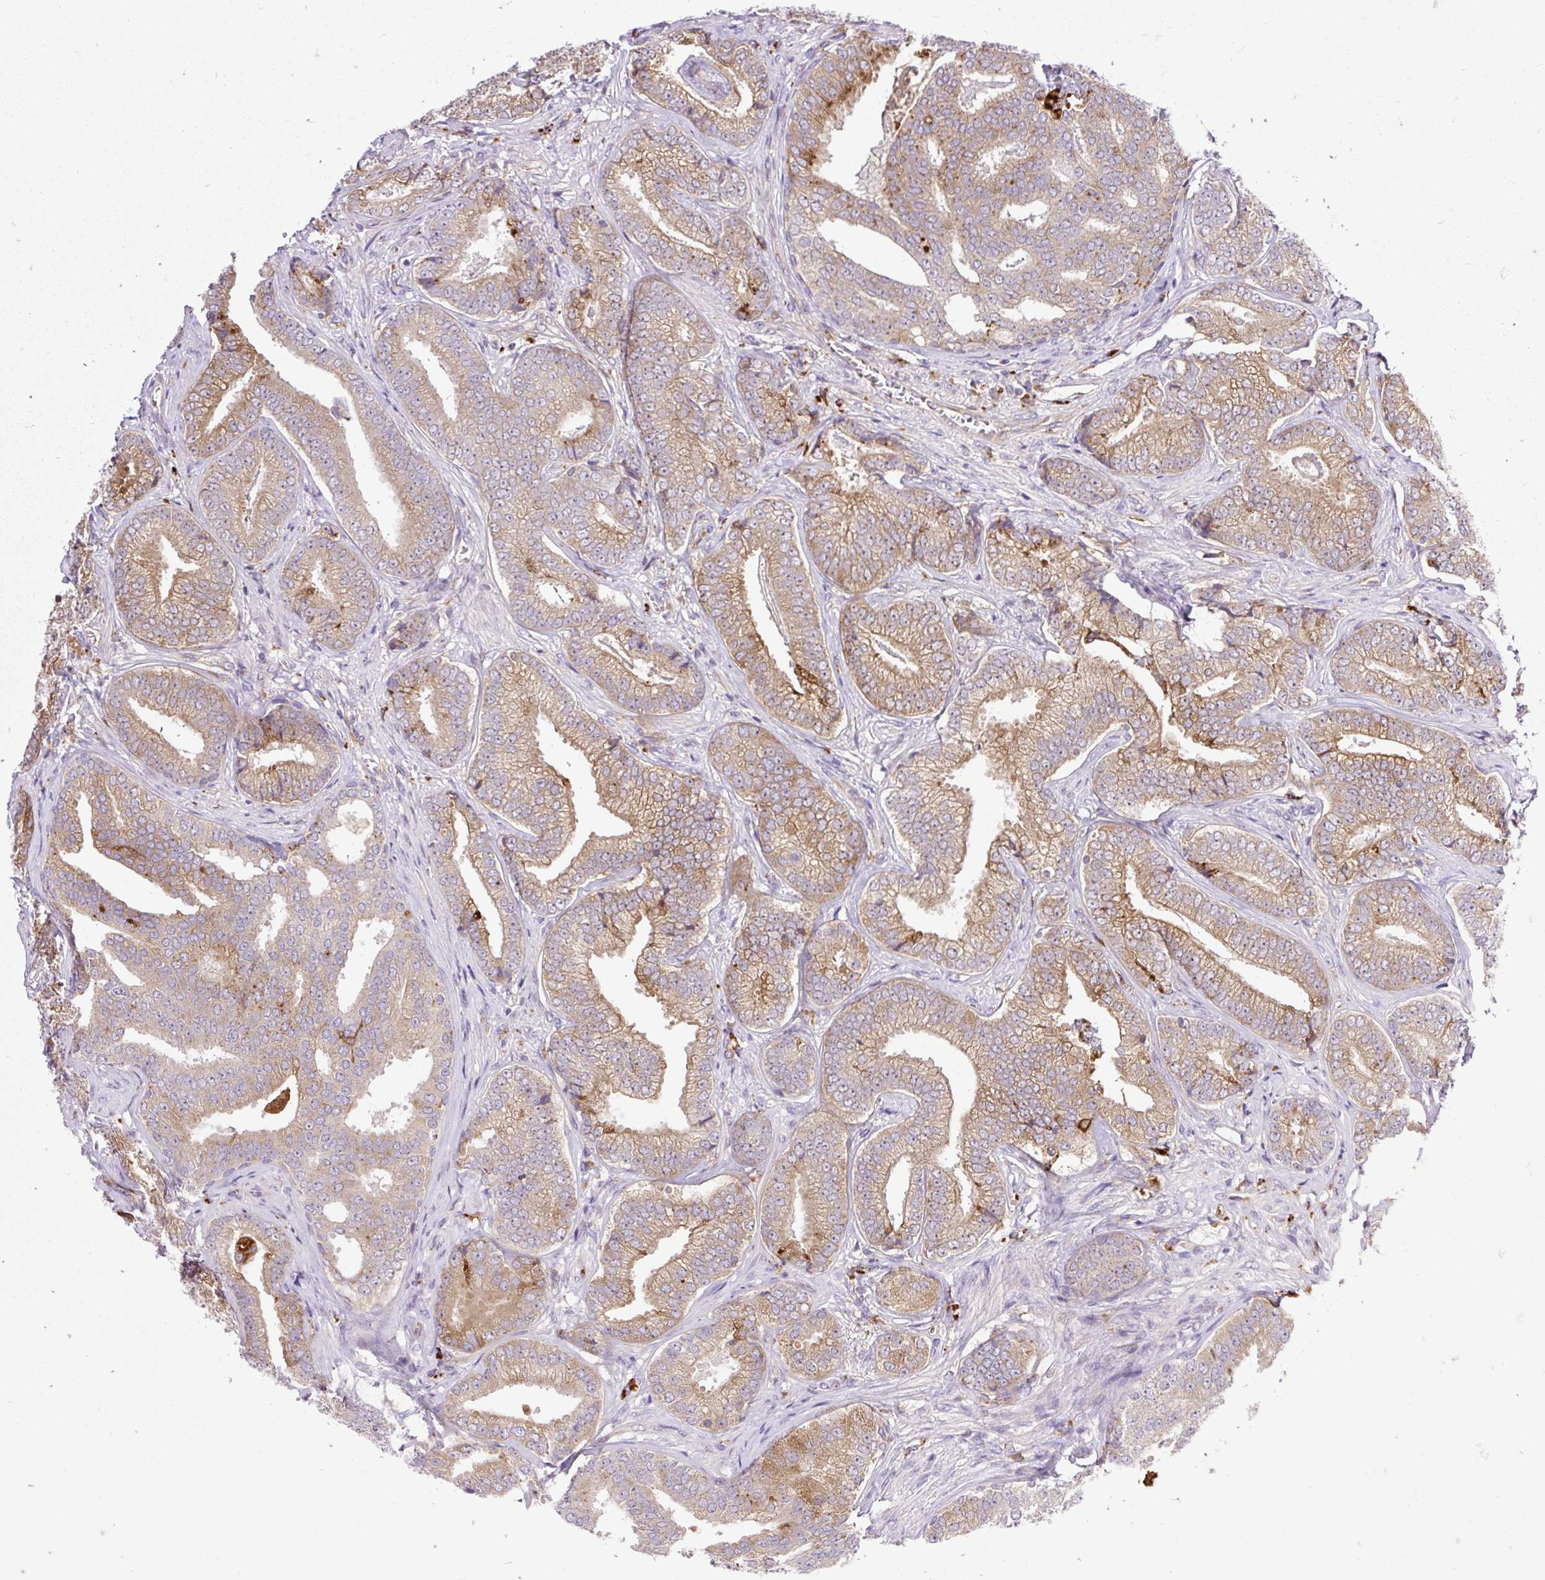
{"staining": {"intensity": "moderate", "quantity": ">75%", "location": "cytoplasmic/membranous"}, "tissue": "prostate cancer", "cell_type": "Tumor cells", "image_type": "cancer", "snomed": [{"axis": "morphology", "description": "Adenocarcinoma, Low grade"}, {"axis": "topography", "description": "Prostate"}], "caption": "Immunohistochemical staining of human prostate cancer displays medium levels of moderate cytoplasmic/membranous protein positivity in approximately >75% of tumor cells. (DAB IHC, brown staining for protein, blue staining for nuclei).", "gene": "HEXB", "patient": {"sex": "male", "age": 63}}